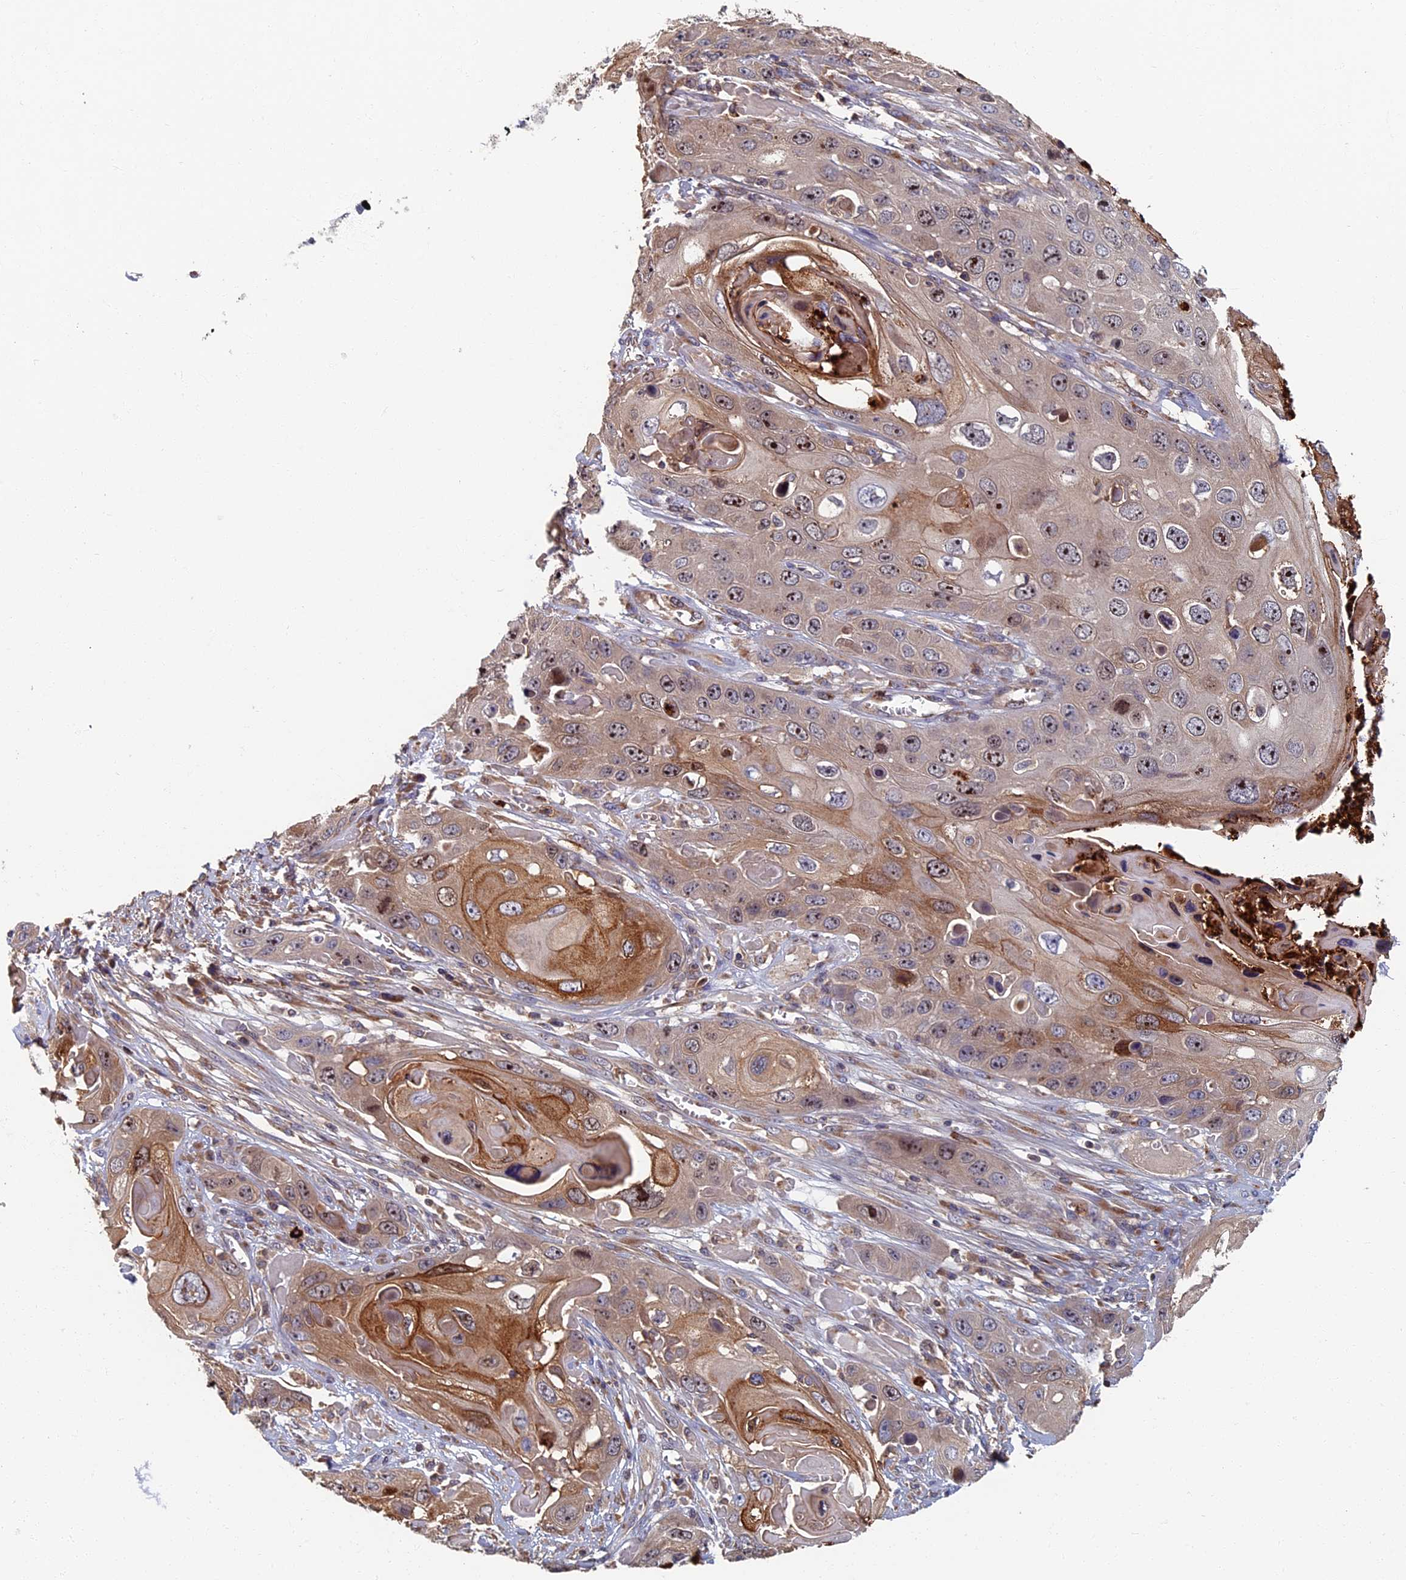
{"staining": {"intensity": "moderate", "quantity": "25%-75%", "location": "cytoplasmic/membranous"}, "tissue": "skin cancer", "cell_type": "Tumor cells", "image_type": "cancer", "snomed": [{"axis": "morphology", "description": "Squamous cell carcinoma, NOS"}, {"axis": "topography", "description": "Skin"}], "caption": "Tumor cells show medium levels of moderate cytoplasmic/membranous staining in about 25%-75% of cells in skin cancer.", "gene": "TNK2", "patient": {"sex": "male", "age": 55}}